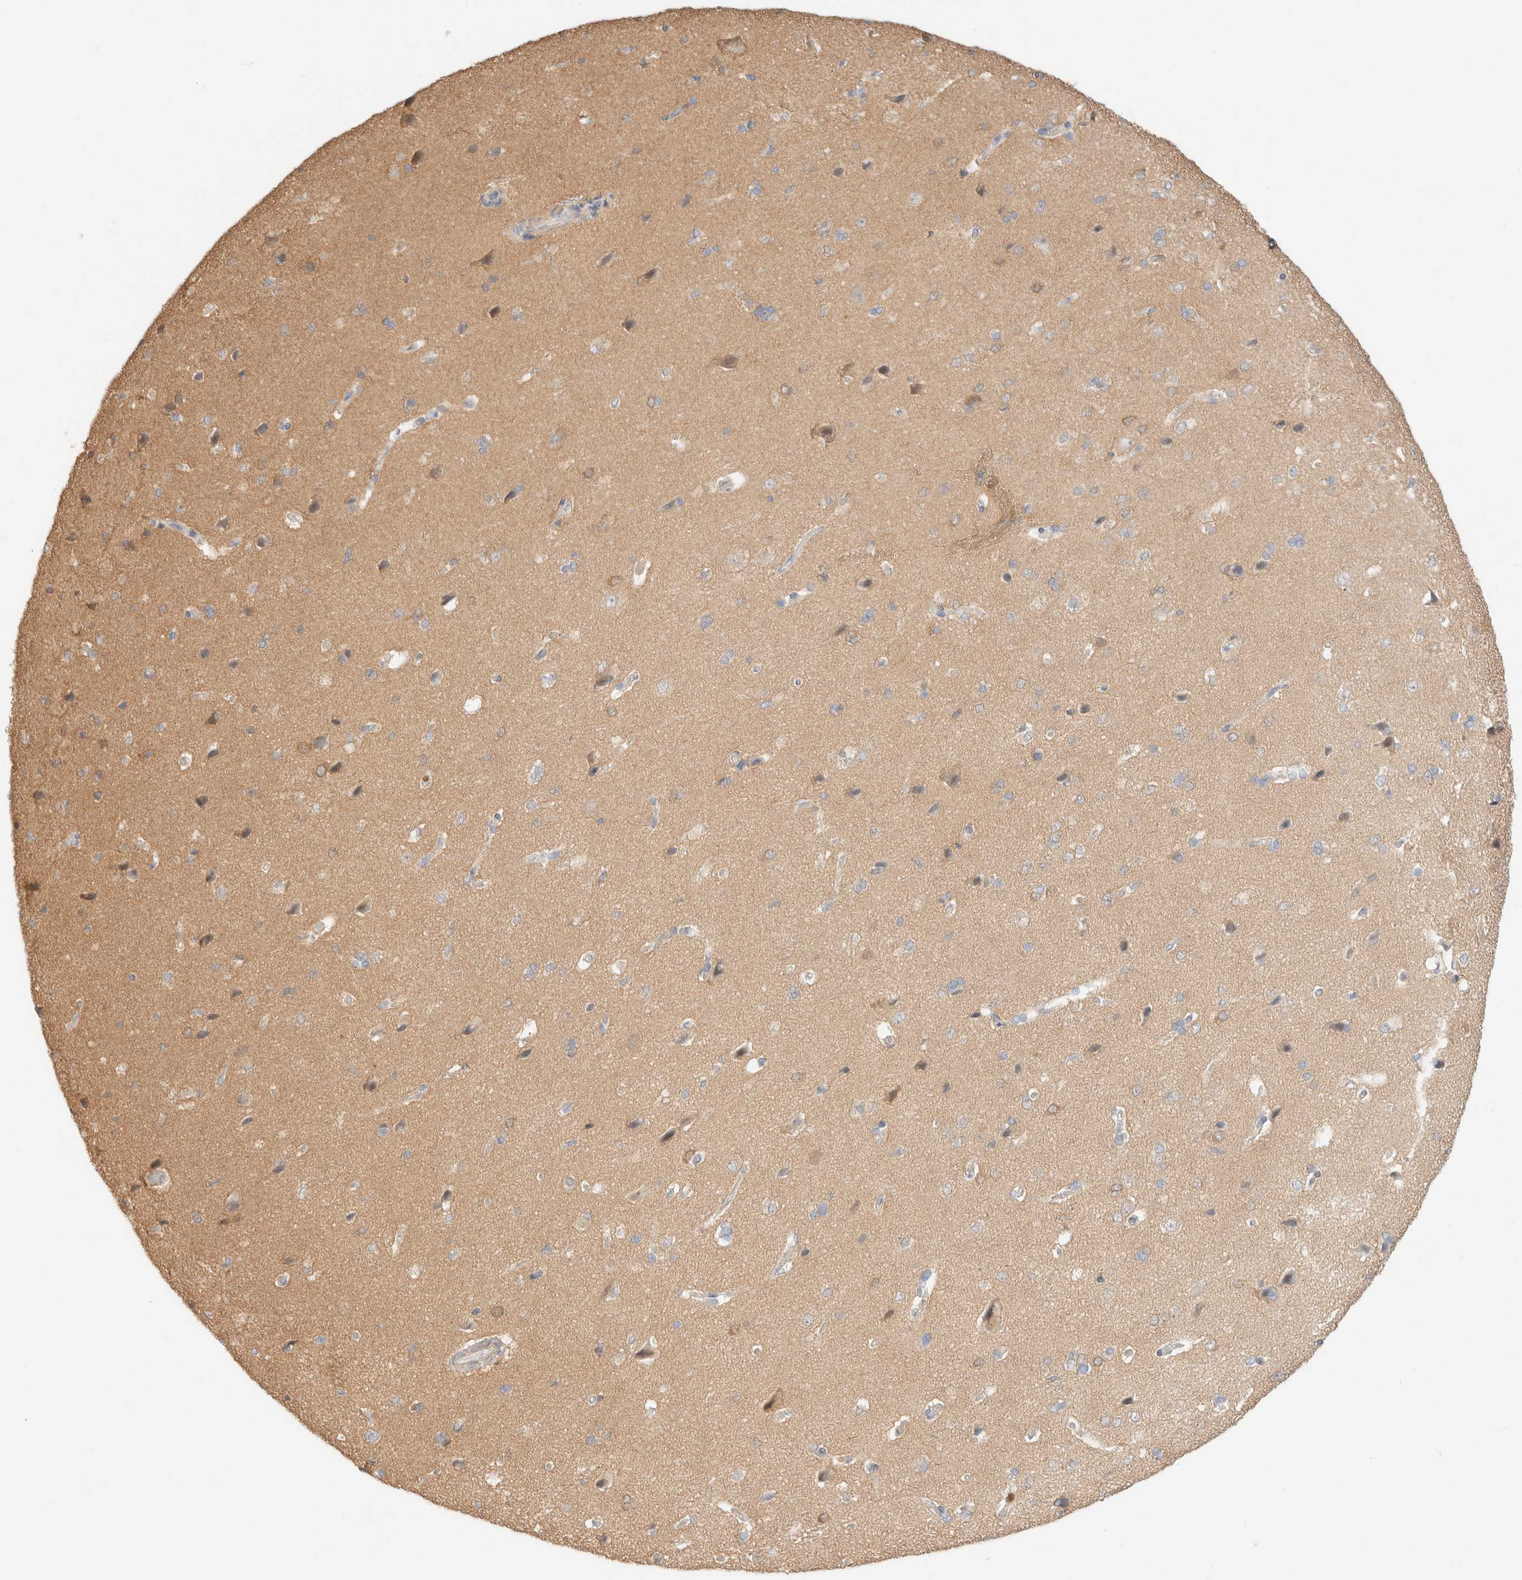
{"staining": {"intensity": "negative", "quantity": "none", "location": "none"}, "tissue": "cerebral cortex", "cell_type": "Endothelial cells", "image_type": "normal", "snomed": [{"axis": "morphology", "description": "Normal tissue, NOS"}, {"axis": "topography", "description": "Cerebral cortex"}], "caption": "Immunohistochemistry image of normal cerebral cortex stained for a protein (brown), which shows no staining in endothelial cells. (Stains: DAB immunohistochemistry with hematoxylin counter stain, Microscopy: brightfield microscopy at high magnification).", "gene": "GPI", "patient": {"sex": "male", "age": 62}}